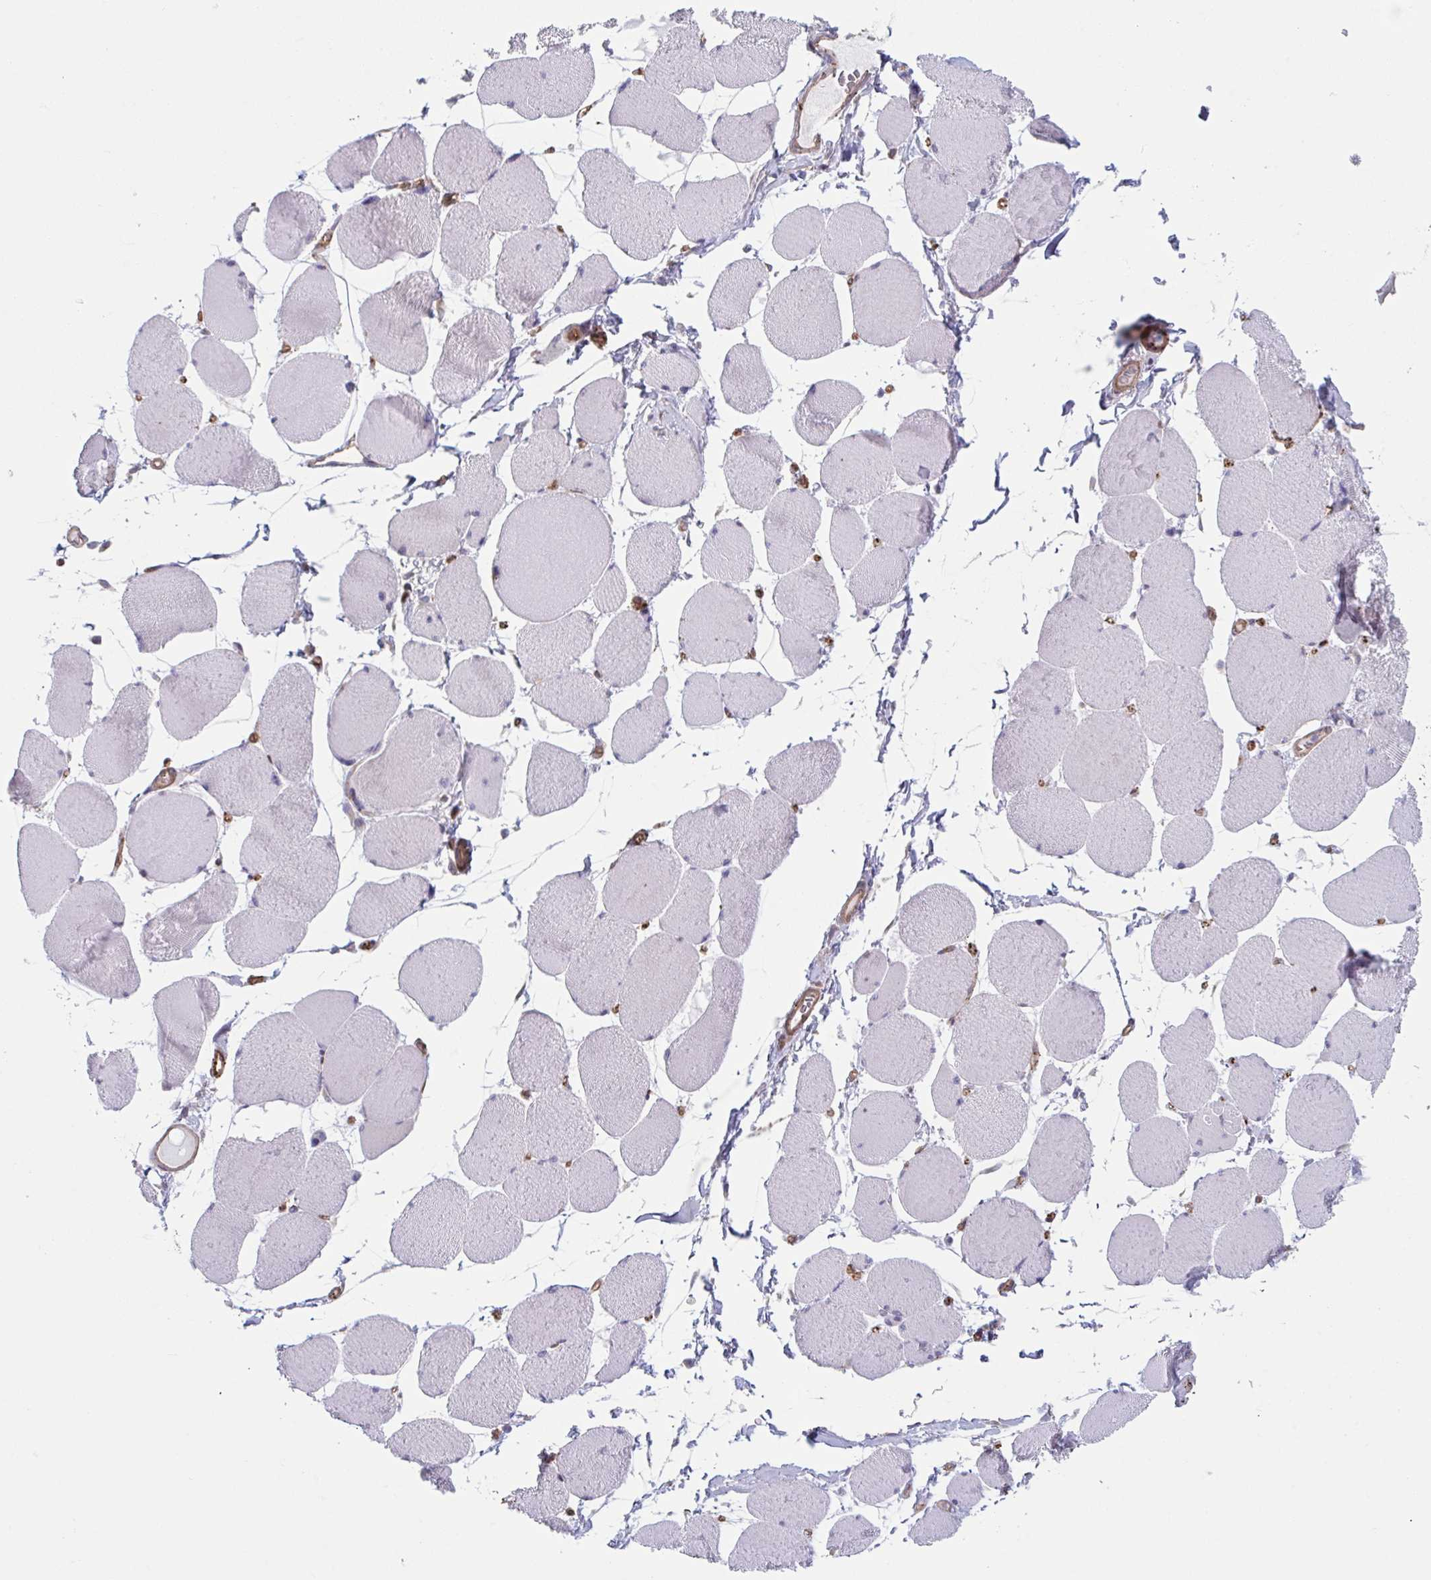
{"staining": {"intensity": "negative", "quantity": "none", "location": "none"}, "tissue": "skeletal muscle", "cell_type": "Myocytes", "image_type": "normal", "snomed": [{"axis": "morphology", "description": "Normal tissue, NOS"}, {"axis": "topography", "description": "Skeletal muscle"}], "caption": "High magnification brightfield microscopy of benign skeletal muscle stained with DAB (brown) and counterstained with hematoxylin (blue): myocytes show no significant expression. The staining was performed using DAB (3,3'-diaminobenzidine) to visualize the protein expression in brown, while the nuclei were stained in blue with hematoxylin (Magnification: 20x).", "gene": "TNFSF10", "patient": {"sex": "female", "age": 75}}